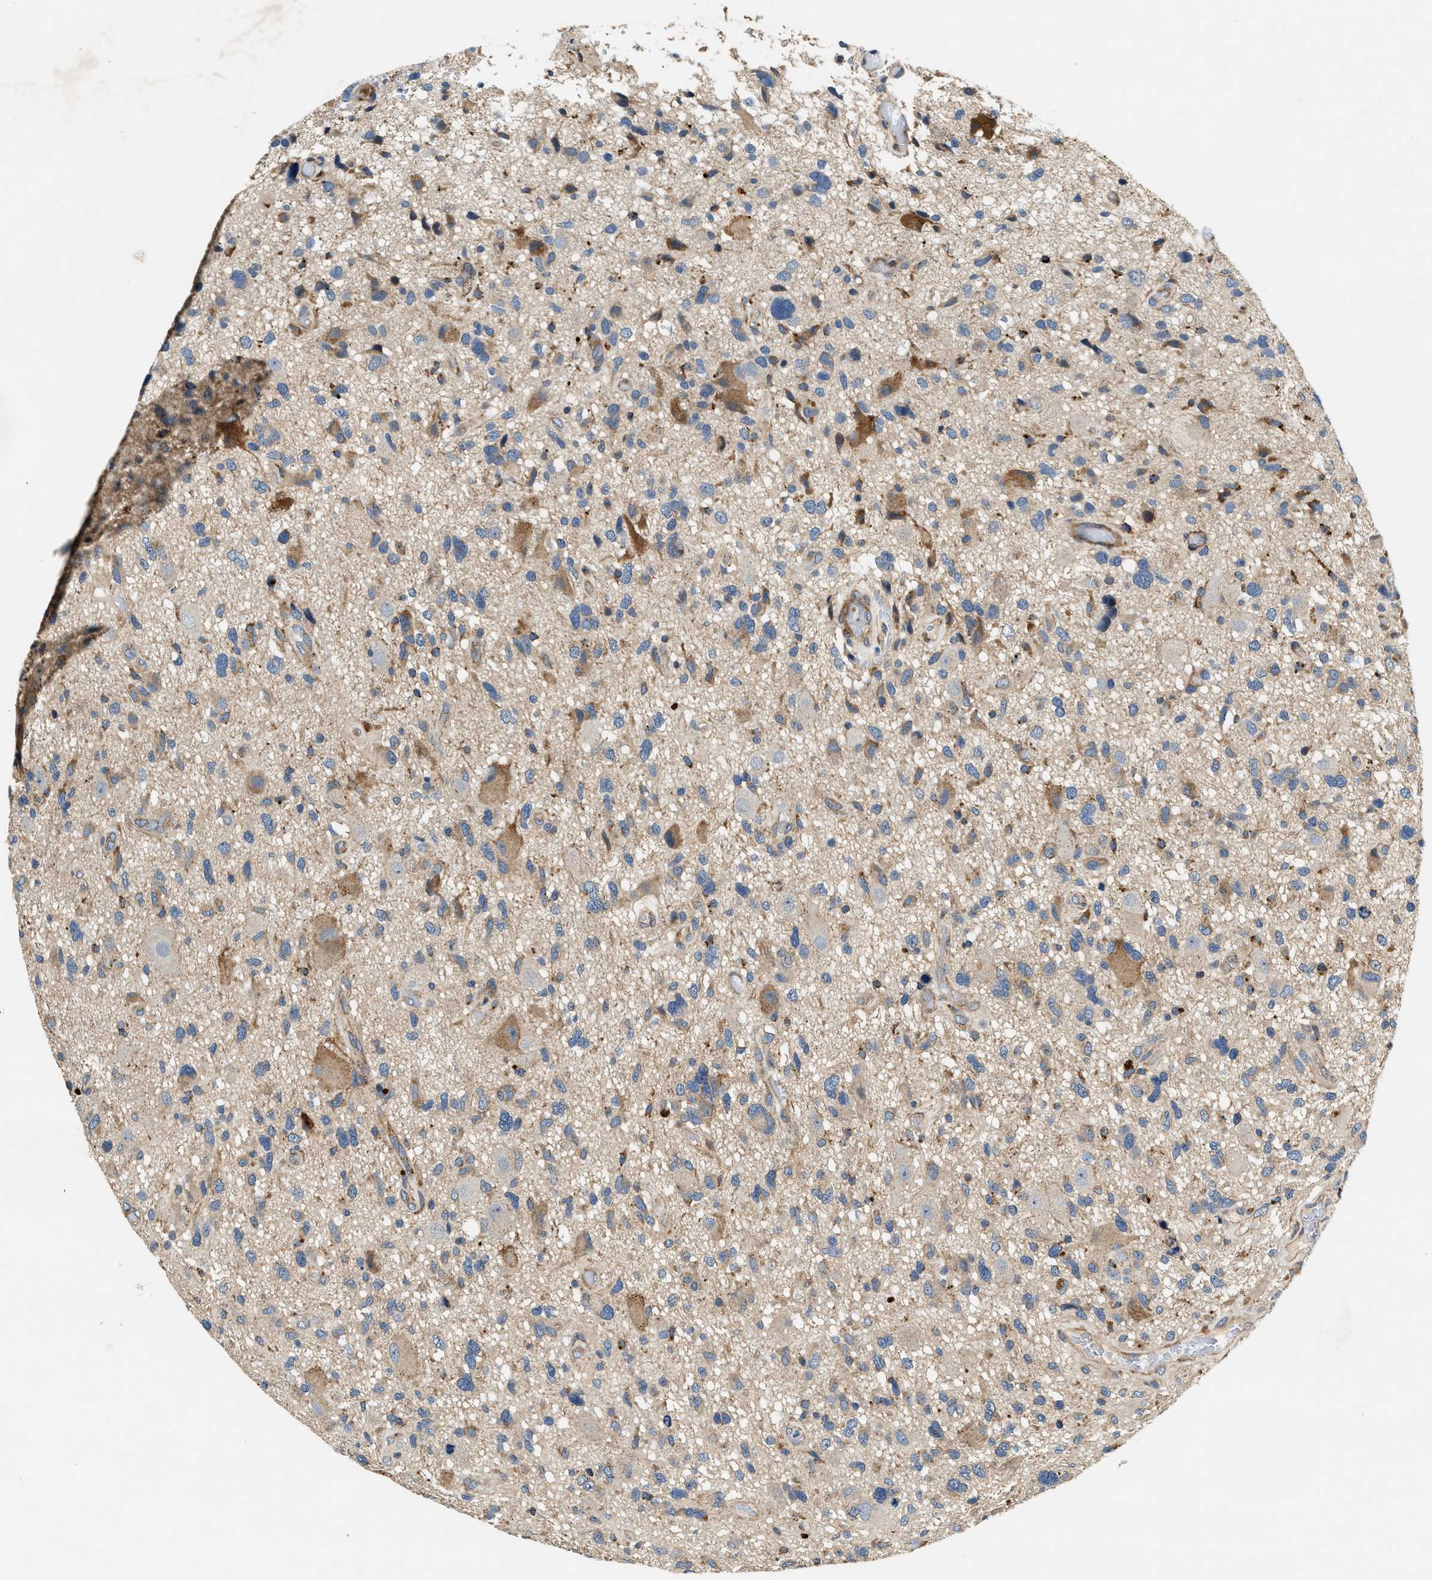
{"staining": {"intensity": "moderate", "quantity": "<25%", "location": "cytoplasmic/membranous"}, "tissue": "glioma", "cell_type": "Tumor cells", "image_type": "cancer", "snomed": [{"axis": "morphology", "description": "Glioma, malignant, High grade"}, {"axis": "topography", "description": "Brain"}], "caption": "Immunohistochemical staining of glioma exhibits low levels of moderate cytoplasmic/membranous protein staining in approximately <25% of tumor cells.", "gene": "DUSP10", "patient": {"sex": "male", "age": 33}}